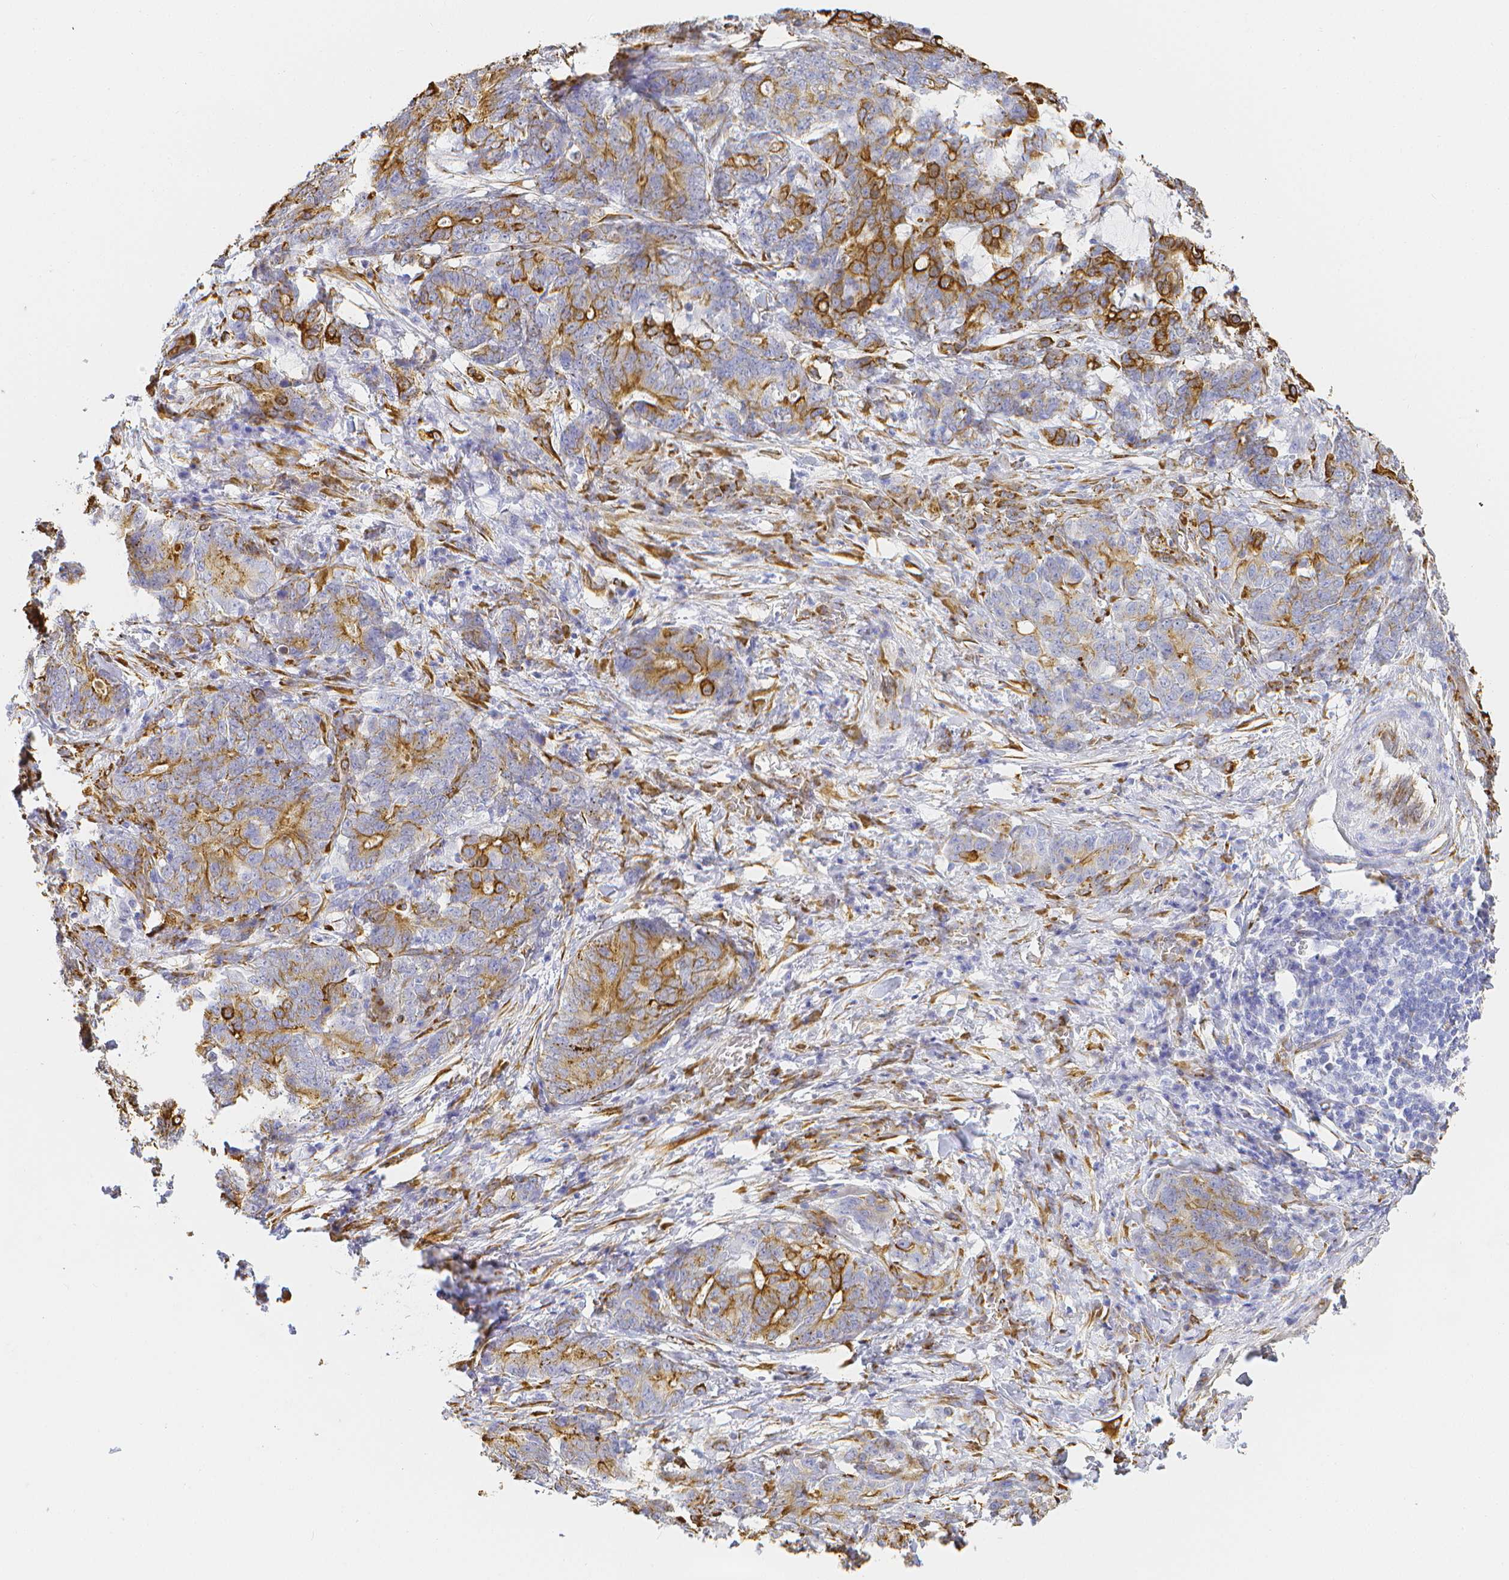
{"staining": {"intensity": "strong", "quantity": "<25%", "location": "cytoplasmic/membranous"}, "tissue": "stomach cancer", "cell_type": "Tumor cells", "image_type": "cancer", "snomed": [{"axis": "morphology", "description": "Normal tissue, NOS"}, {"axis": "morphology", "description": "Adenocarcinoma, NOS"}, {"axis": "topography", "description": "Stomach"}], "caption": "Protein staining shows strong cytoplasmic/membranous positivity in approximately <25% of tumor cells in stomach cancer. The staining is performed using DAB brown chromogen to label protein expression. The nuclei are counter-stained blue using hematoxylin.", "gene": "SMURF1", "patient": {"sex": "female", "age": 64}}